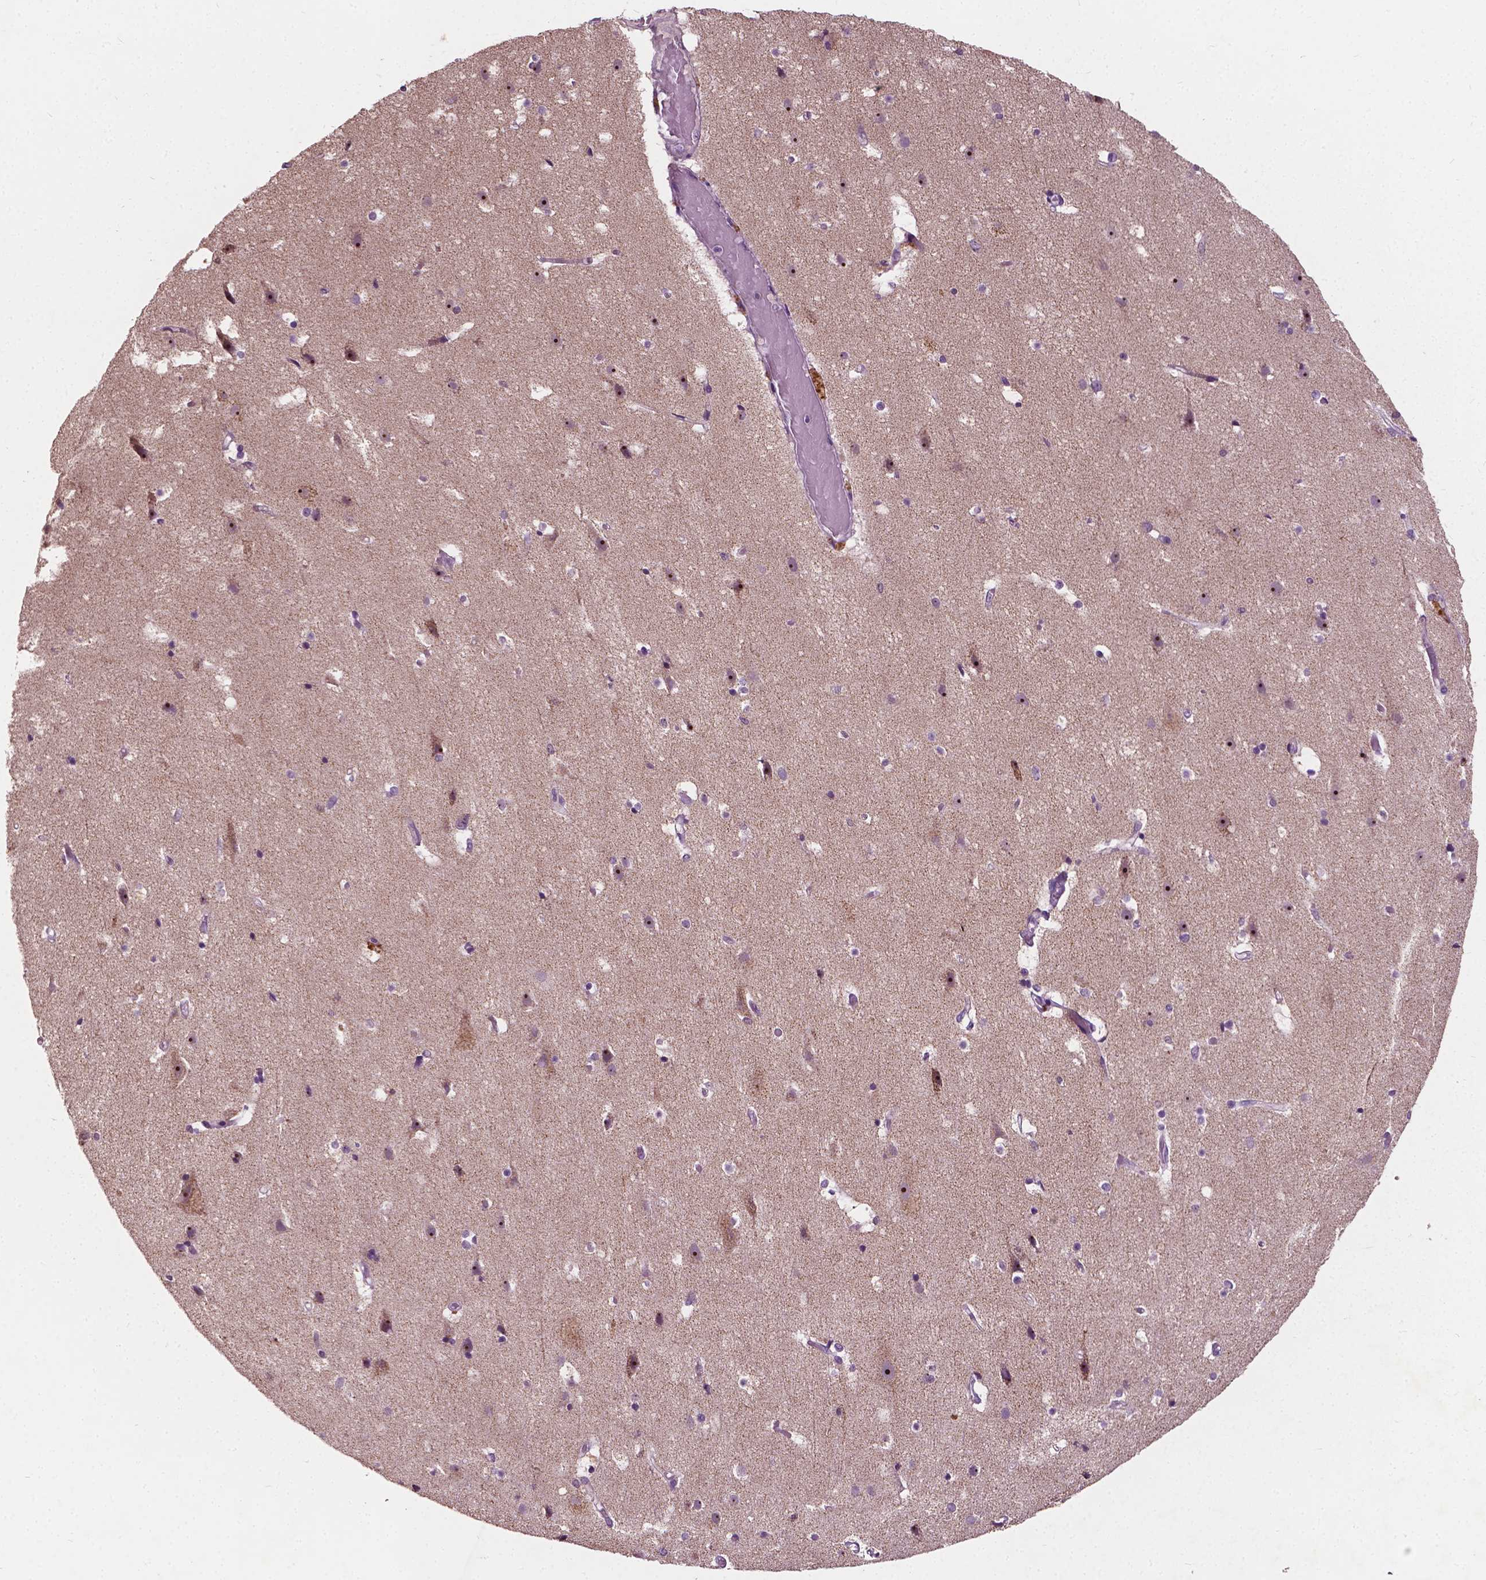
{"staining": {"intensity": "negative", "quantity": "none", "location": "none"}, "tissue": "cerebral cortex", "cell_type": "Endothelial cells", "image_type": "normal", "snomed": [{"axis": "morphology", "description": "Normal tissue, NOS"}, {"axis": "topography", "description": "Cerebral cortex"}], "caption": "This is an immunohistochemistry micrograph of benign cerebral cortex. There is no staining in endothelial cells.", "gene": "ODF3L2", "patient": {"sex": "female", "age": 52}}